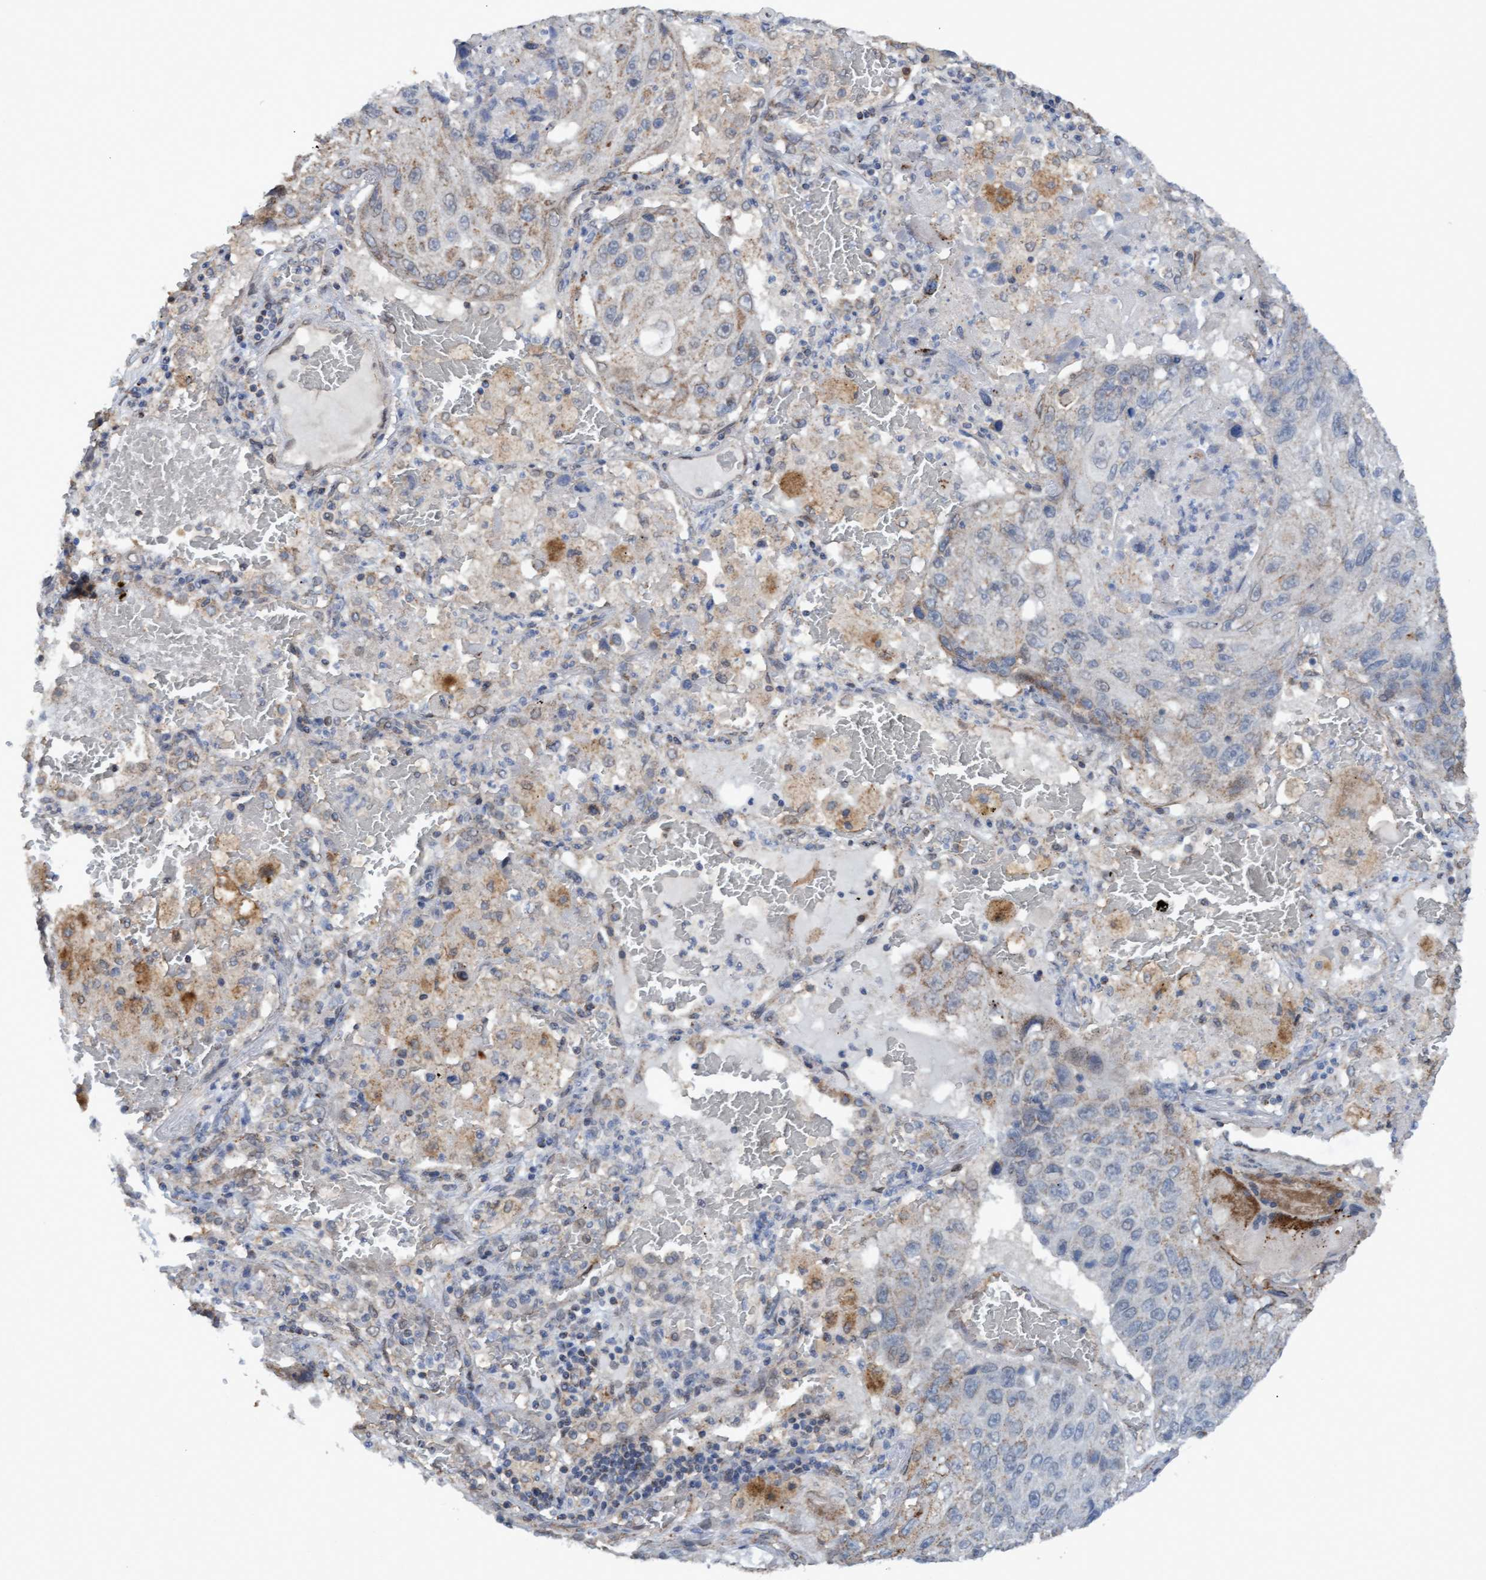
{"staining": {"intensity": "weak", "quantity": "<25%", "location": "cytoplasmic/membranous"}, "tissue": "lung cancer", "cell_type": "Tumor cells", "image_type": "cancer", "snomed": [{"axis": "morphology", "description": "Squamous cell carcinoma, NOS"}, {"axis": "topography", "description": "Lung"}], "caption": "IHC image of squamous cell carcinoma (lung) stained for a protein (brown), which exhibits no expression in tumor cells. (DAB immunohistochemistry (IHC) with hematoxylin counter stain).", "gene": "MGLL", "patient": {"sex": "male", "age": 61}}